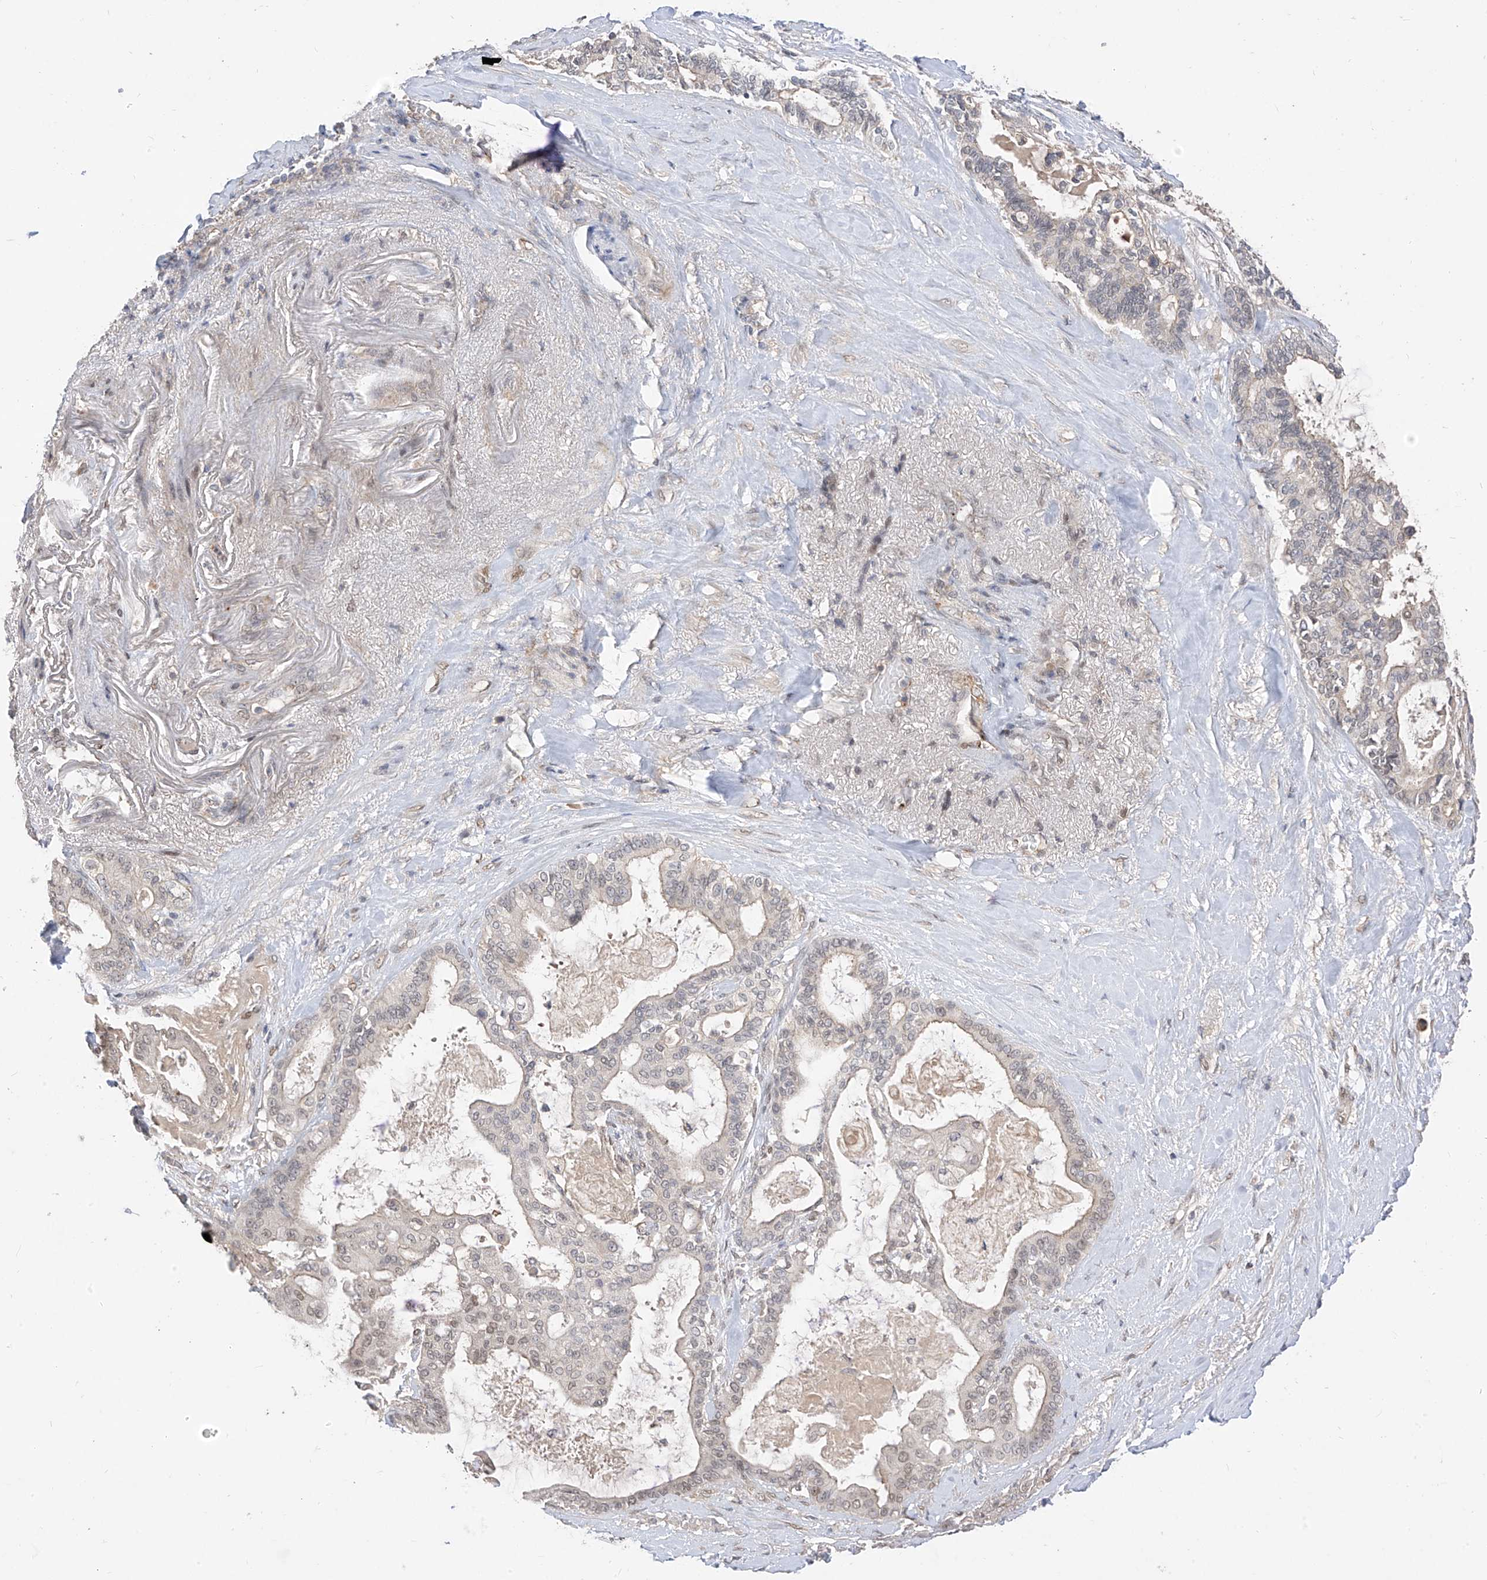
{"staining": {"intensity": "negative", "quantity": "none", "location": "none"}, "tissue": "pancreatic cancer", "cell_type": "Tumor cells", "image_type": "cancer", "snomed": [{"axis": "morphology", "description": "Adenocarcinoma, NOS"}, {"axis": "topography", "description": "Pancreas"}], "caption": "Tumor cells are negative for protein expression in human pancreatic cancer (adenocarcinoma). (DAB immunohistochemistry, high magnification).", "gene": "MRTFA", "patient": {"sex": "male", "age": 63}}